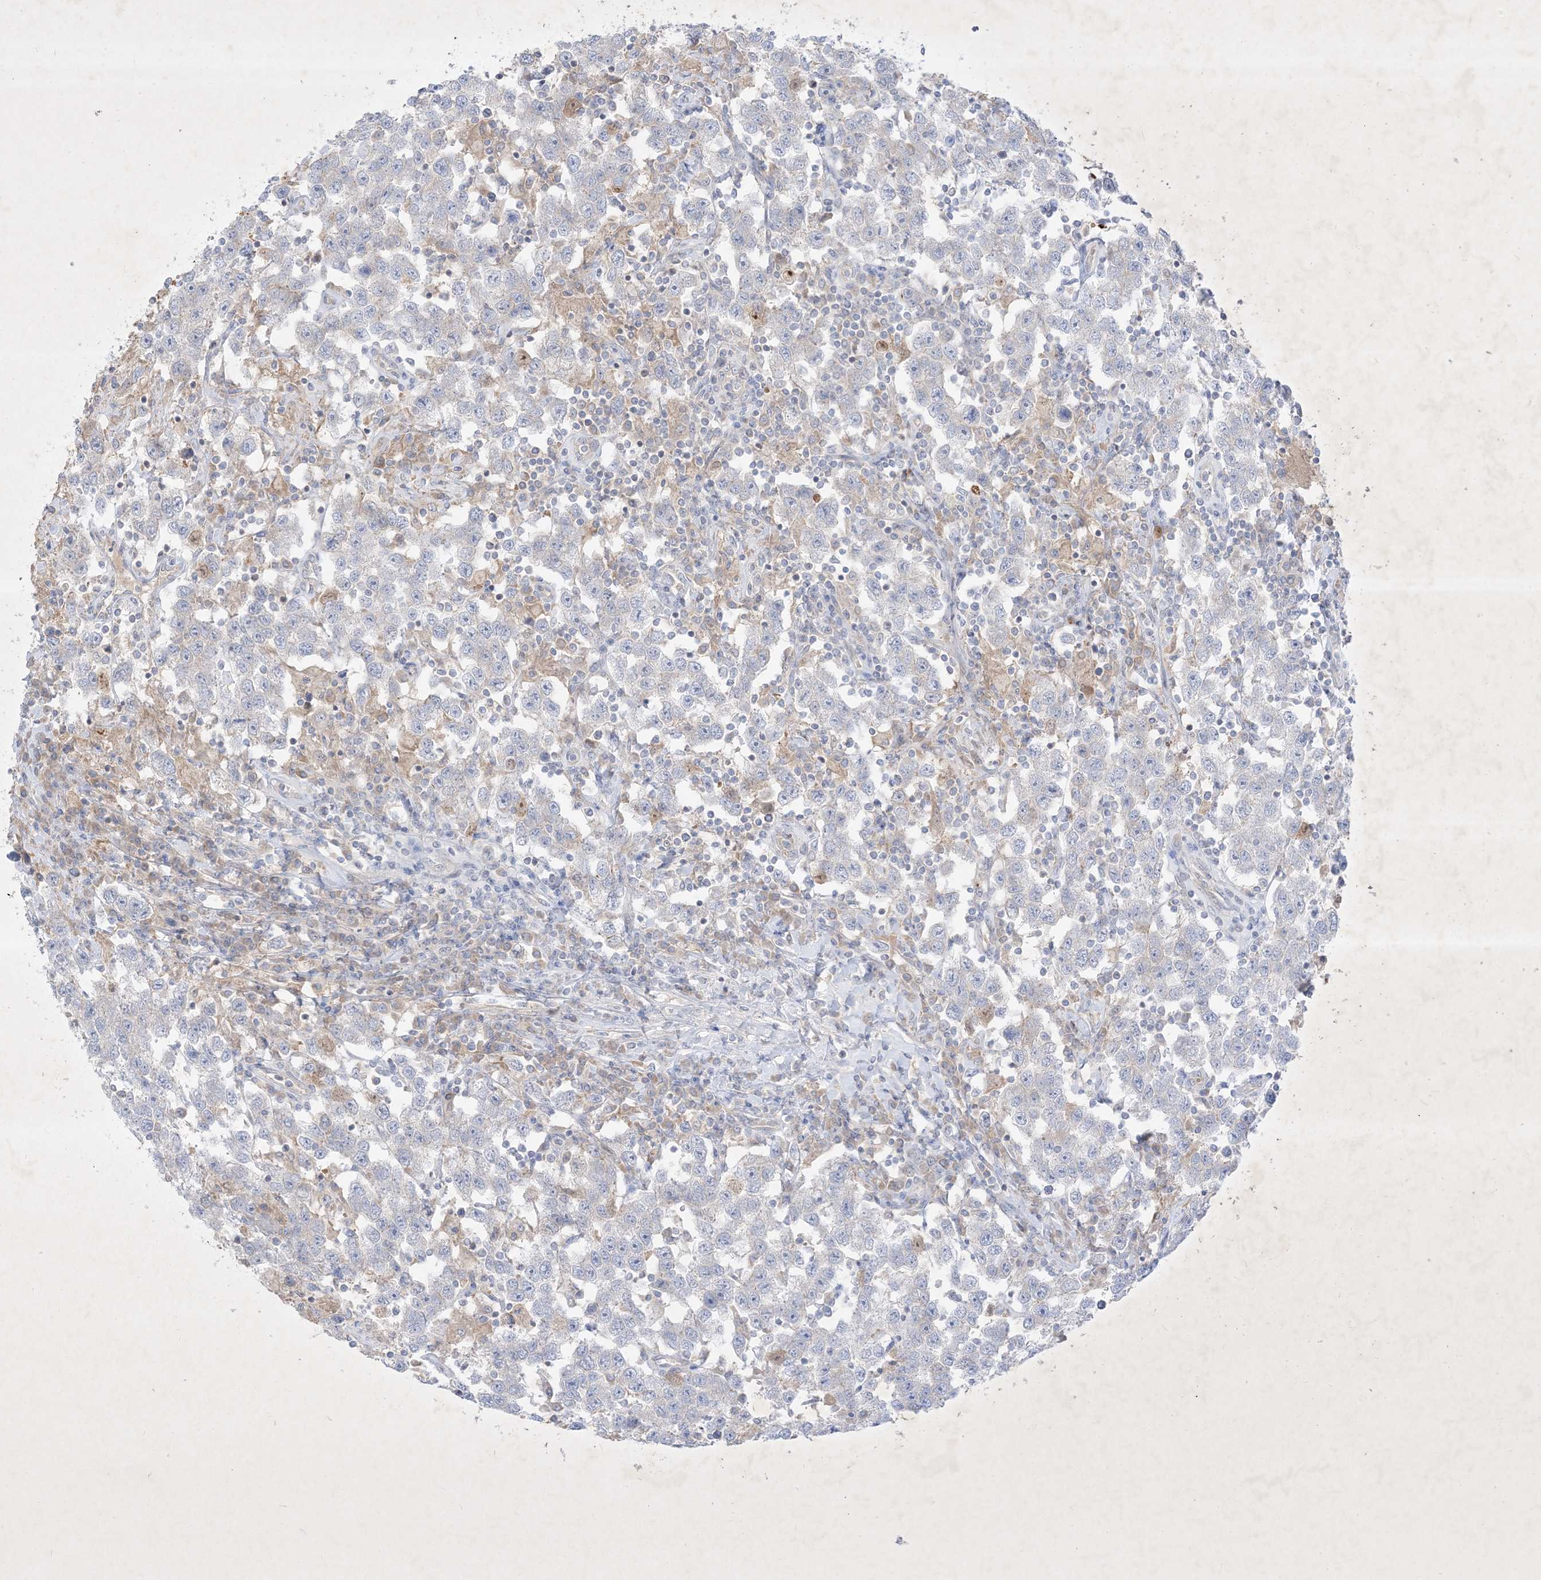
{"staining": {"intensity": "negative", "quantity": "none", "location": "none"}, "tissue": "testis cancer", "cell_type": "Tumor cells", "image_type": "cancer", "snomed": [{"axis": "morphology", "description": "Seminoma, NOS"}, {"axis": "topography", "description": "Testis"}], "caption": "IHC of testis seminoma reveals no staining in tumor cells.", "gene": "PLEKHA3", "patient": {"sex": "male", "age": 41}}